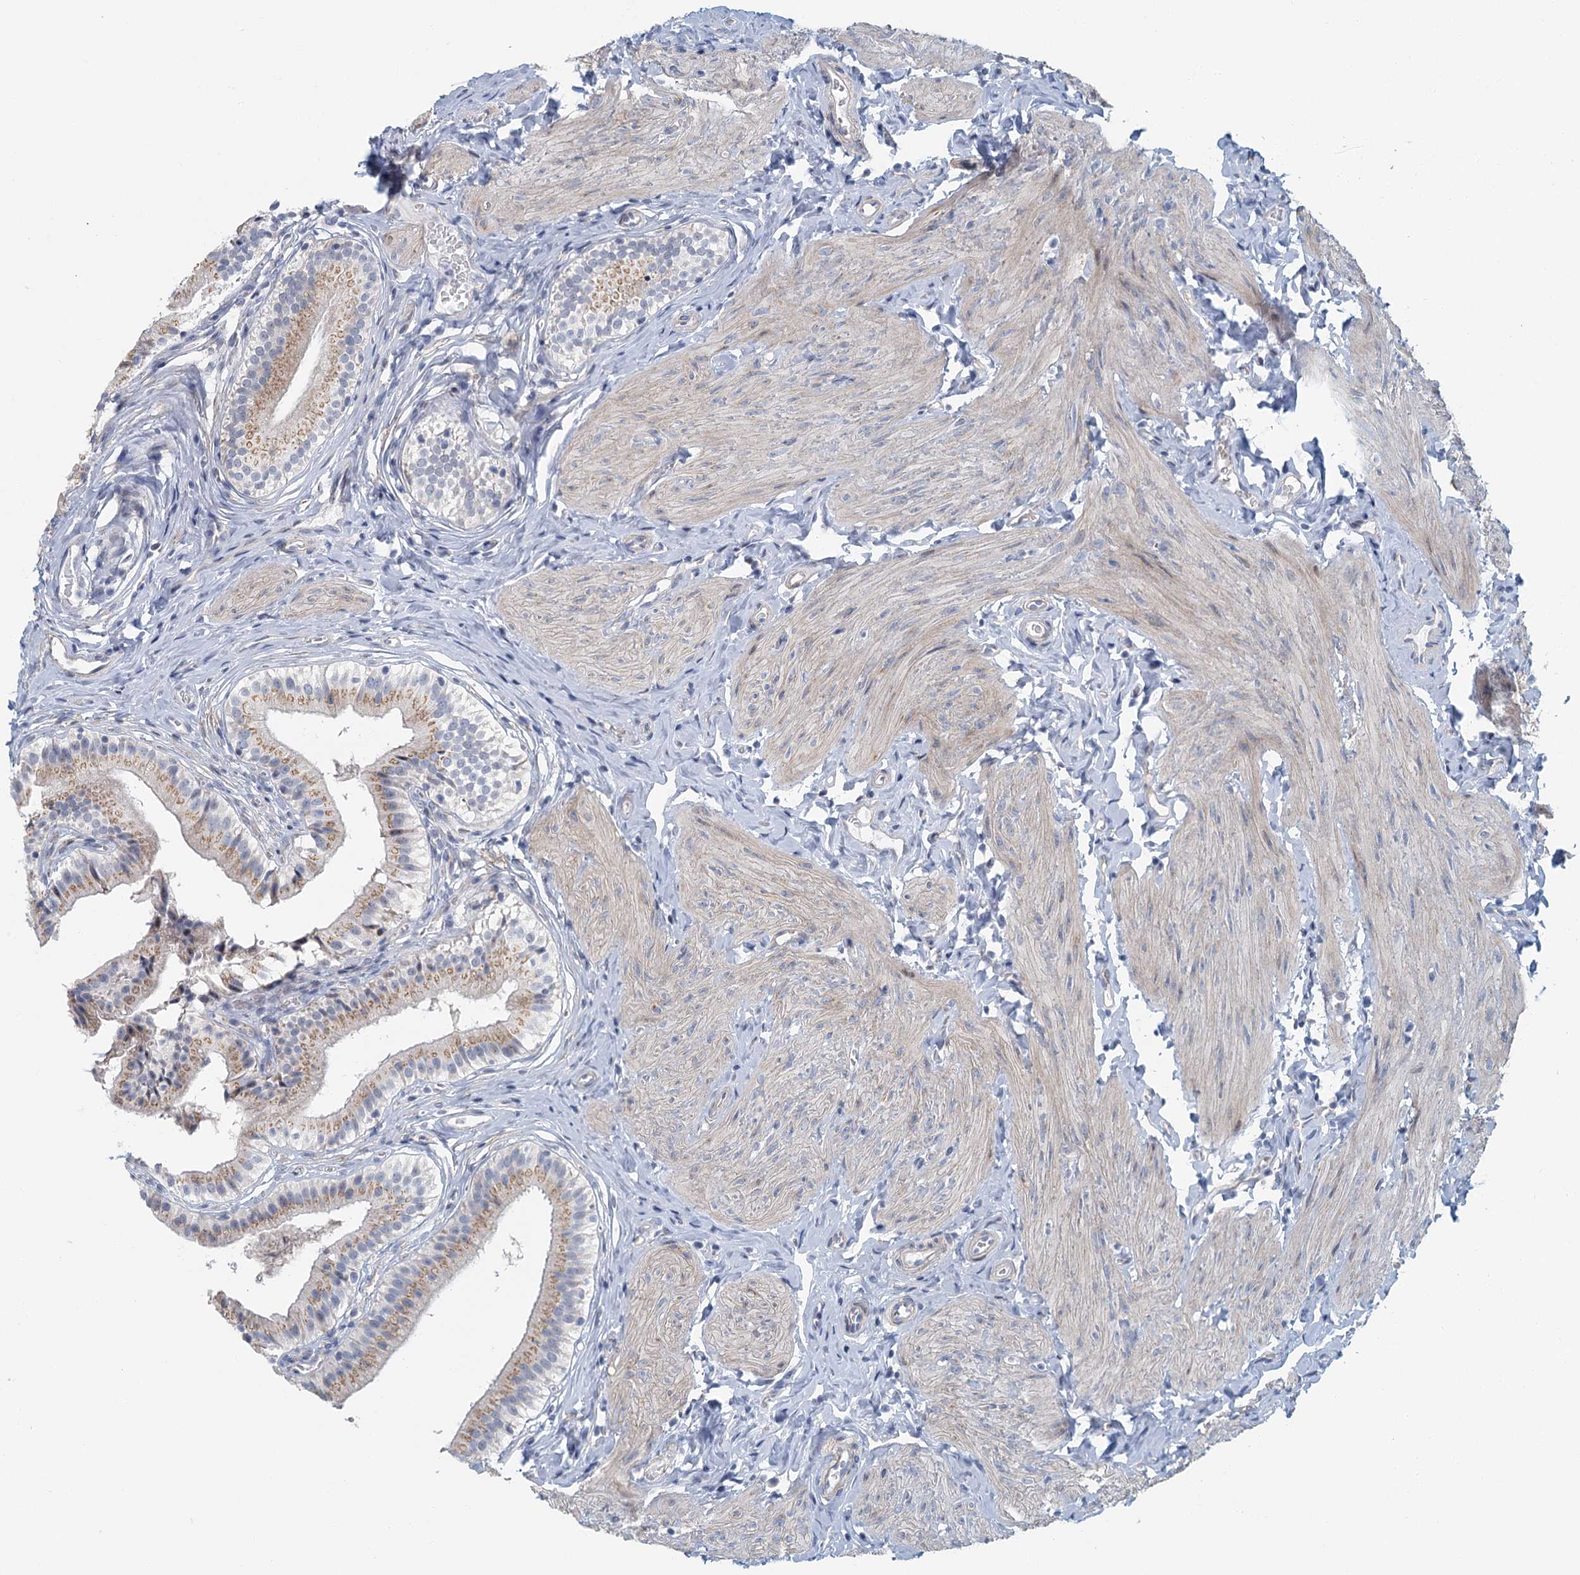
{"staining": {"intensity": "moderate", "quantity": ">75%", "location": "cytoplasmic/membranous"}, "tissue": "gallbladder", "cell_type": "Glandular cells", "image_type": "normal", "snomed": [{"axis": "morphology", "description": "Normal tissue, NOS"}, {"axis": "topography", "description": "Gallbladder"}], "caption": "Brown immunohistochemical staining in benign gallbladder reveals moderate cytoplasmic/membranous expression in approximately >75% of glandular cells.", "gene": "ZNF527", "patient": {"sex": "female", "age": 47}}